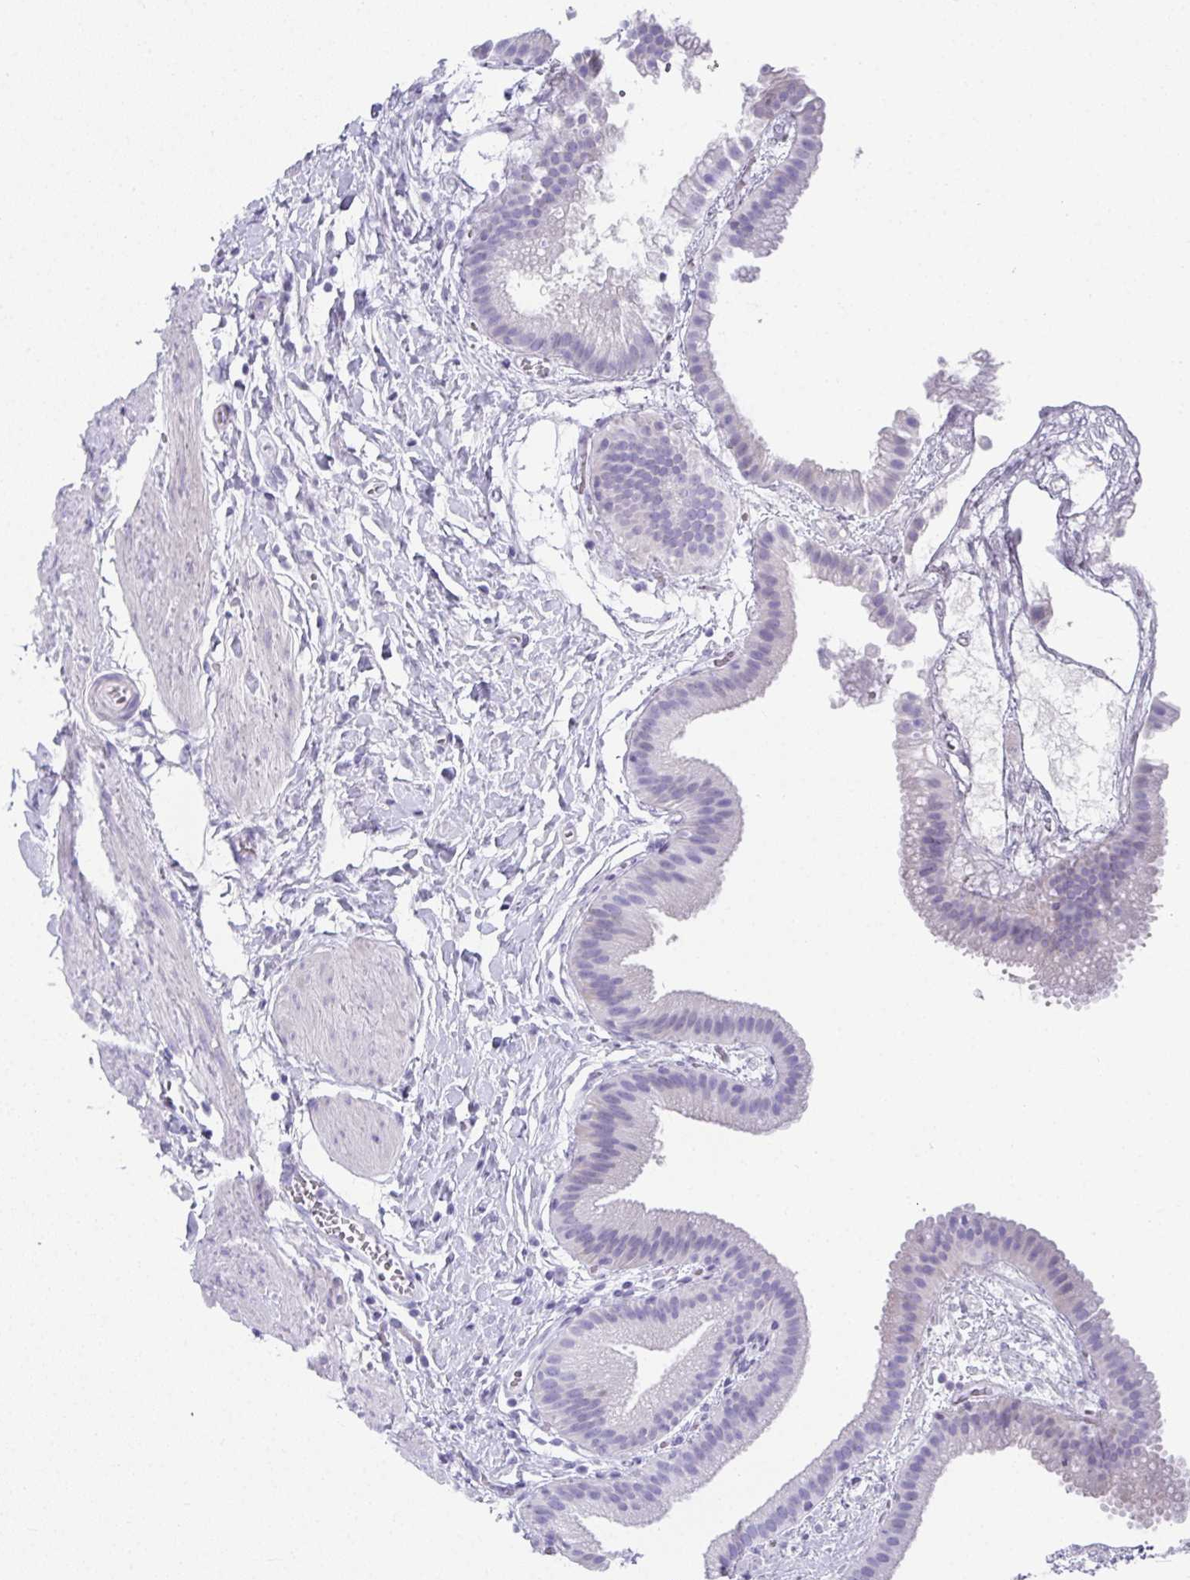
{"staining": {"intensity": "negative", "quantity": "none", "location": "none"}, "tissue": "gallbladder", "cell_type": "Glandular cells", "image_type": "normal", "snomed": [{"axis": "morphology", "description": "Normal tissue, NOS"}, {"axis": "topography", "description": "Gallbladder"}], "caption": "Protein analysis of benign gallbladder reveals no significant expression in glandular cells. (DAB immunohistochemistry, high magnification).", "gene": "SYCP1", "patient": {"sex": "female", "age": 63}}